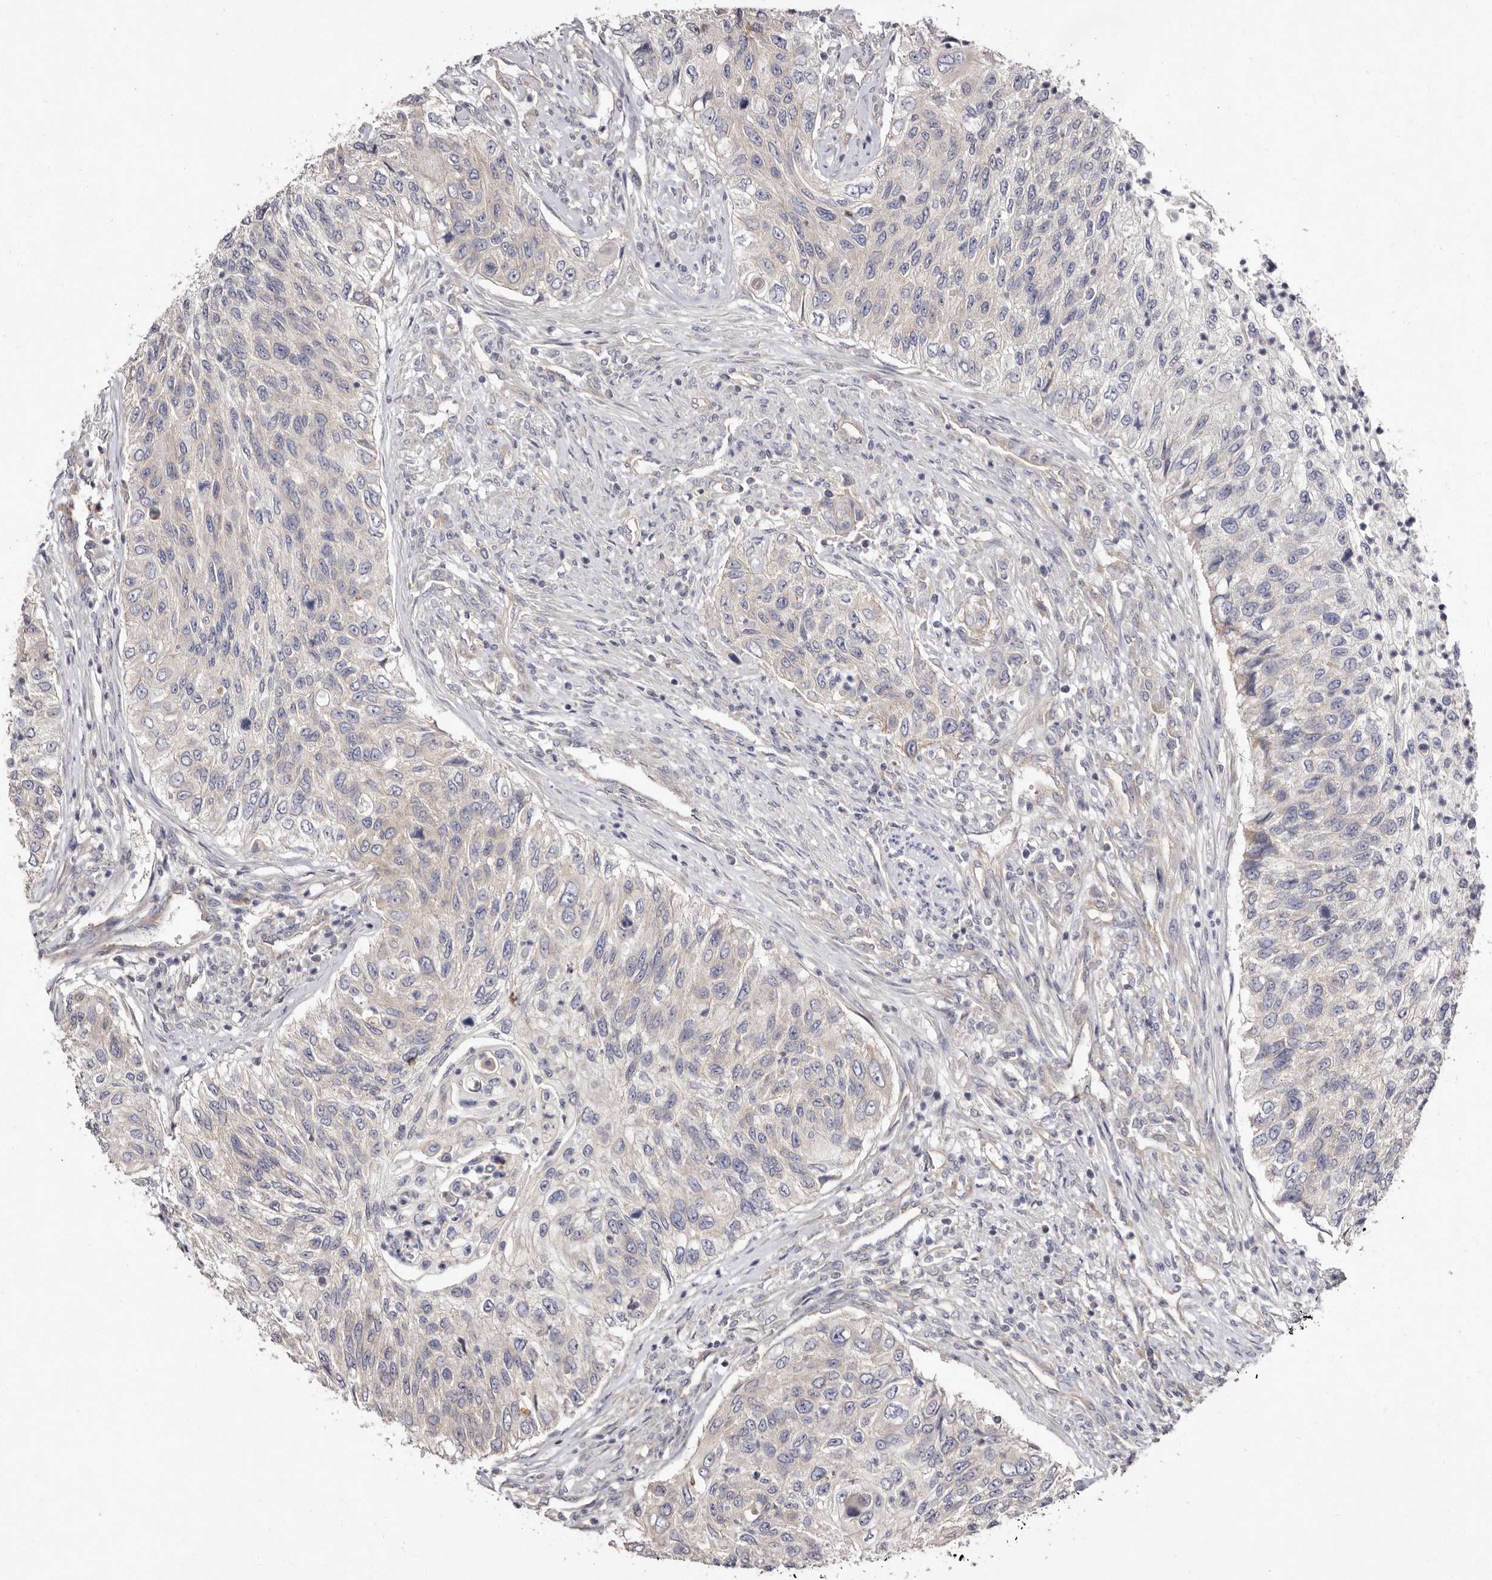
{"staining": {"intensity": "negative", "quantity": "none", "location": "none"}, "tissue": "urothelial cancer", "cell_type": "Tumor cells", "image_type": "cancer", "snomed": [{"axis": "morphology", "description": "Urothelial carcinoma, High grade"}, {"axis": "topography", "description": "Urinary bladder"}], "caption": "DAB immunohistochemical staining of high-grade urothelial carcinoma demonstrates no significant staining in tumor cells.", "gene": "FAM167B", "patient": {"sex": "female", "age": 60}}